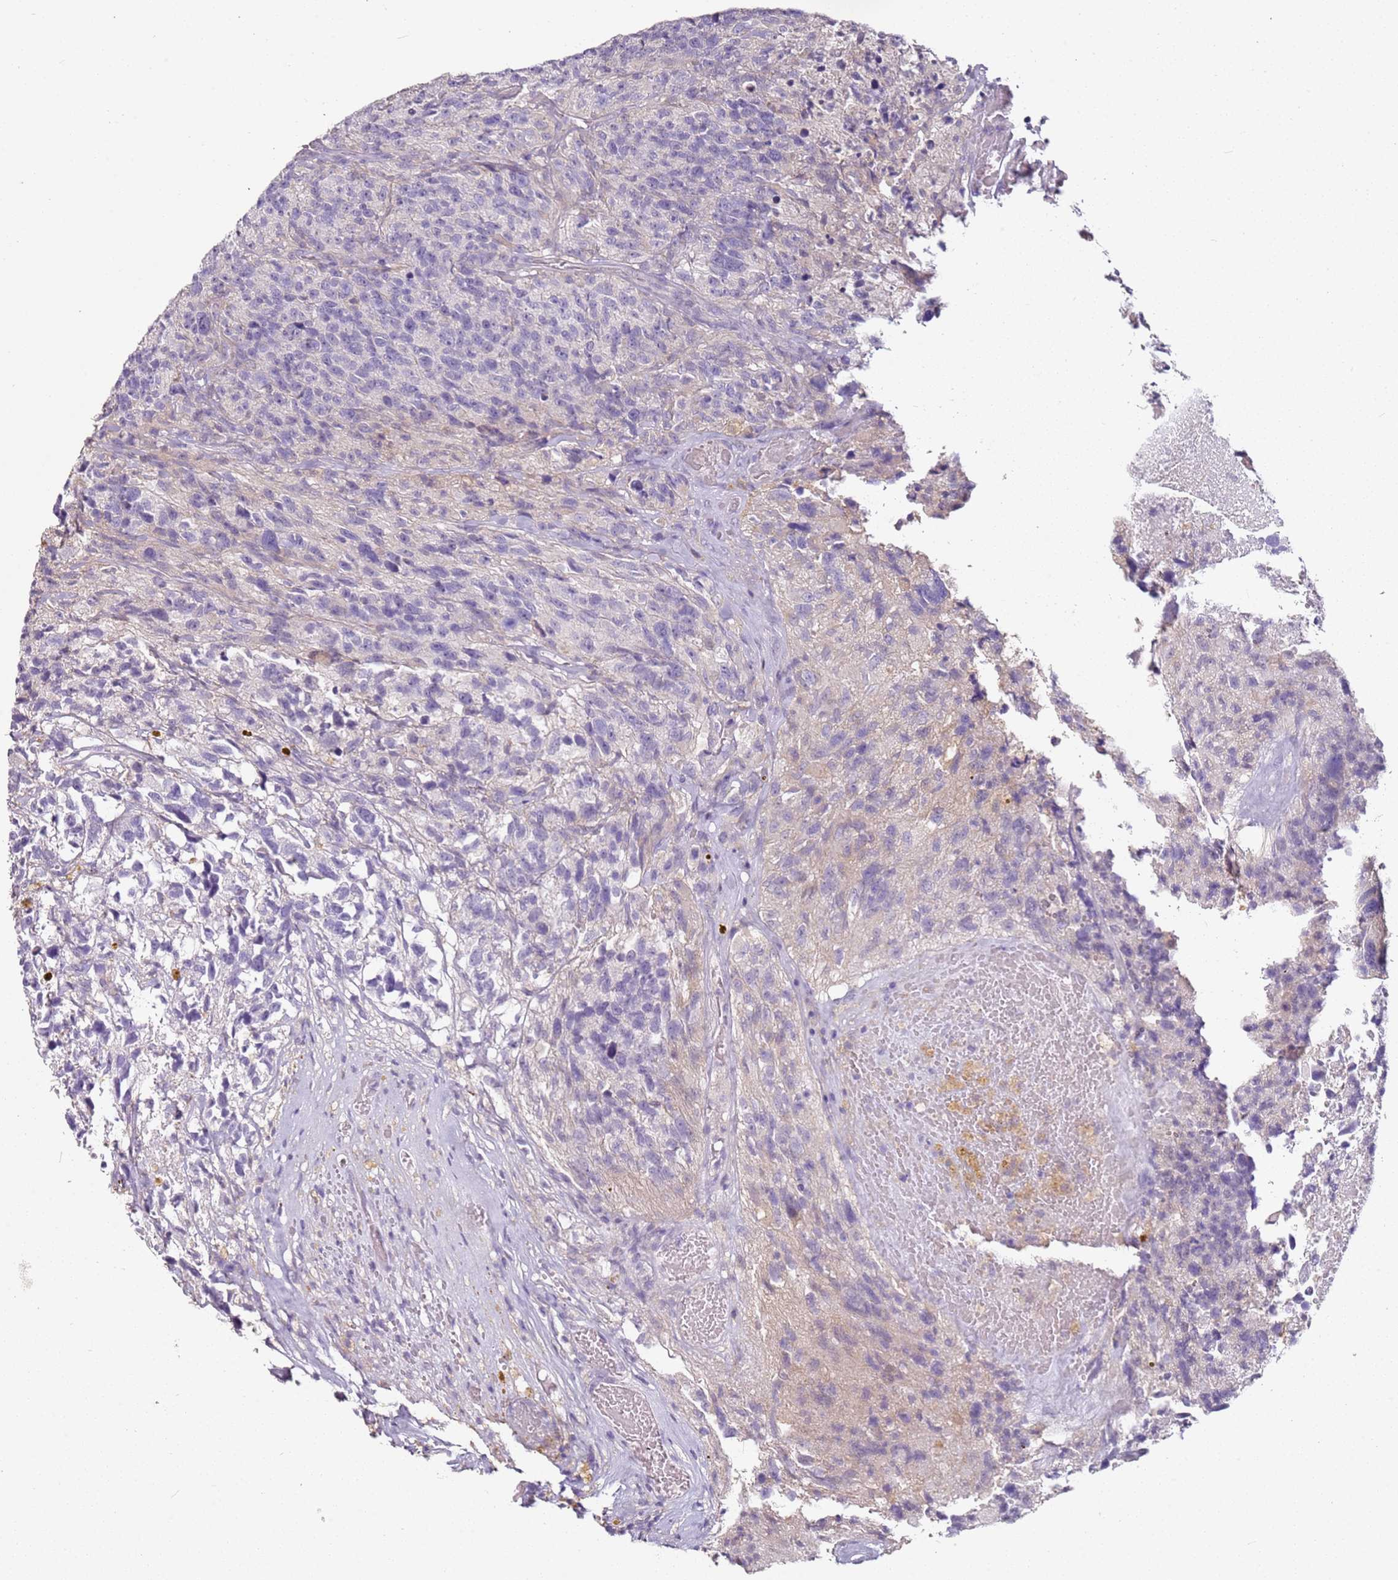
{"staining": {"intensity": "negative", "quantity": "none", "location": "none"}, "tissue": "glioma", "cell_type": "Tumor cells", "image_type": "cancer", "snomed": [{"axis": "morphology", "description": "Glioma, malignant, High grade"}, {"axis": "topography", "description": "Brain"}], "caption": "Human glioma stained for a protein using immunohistochemistry exhibits no expression in tumor cells.", "gene": "MDH1", "patient": {"sex": "male", "age": 69}}